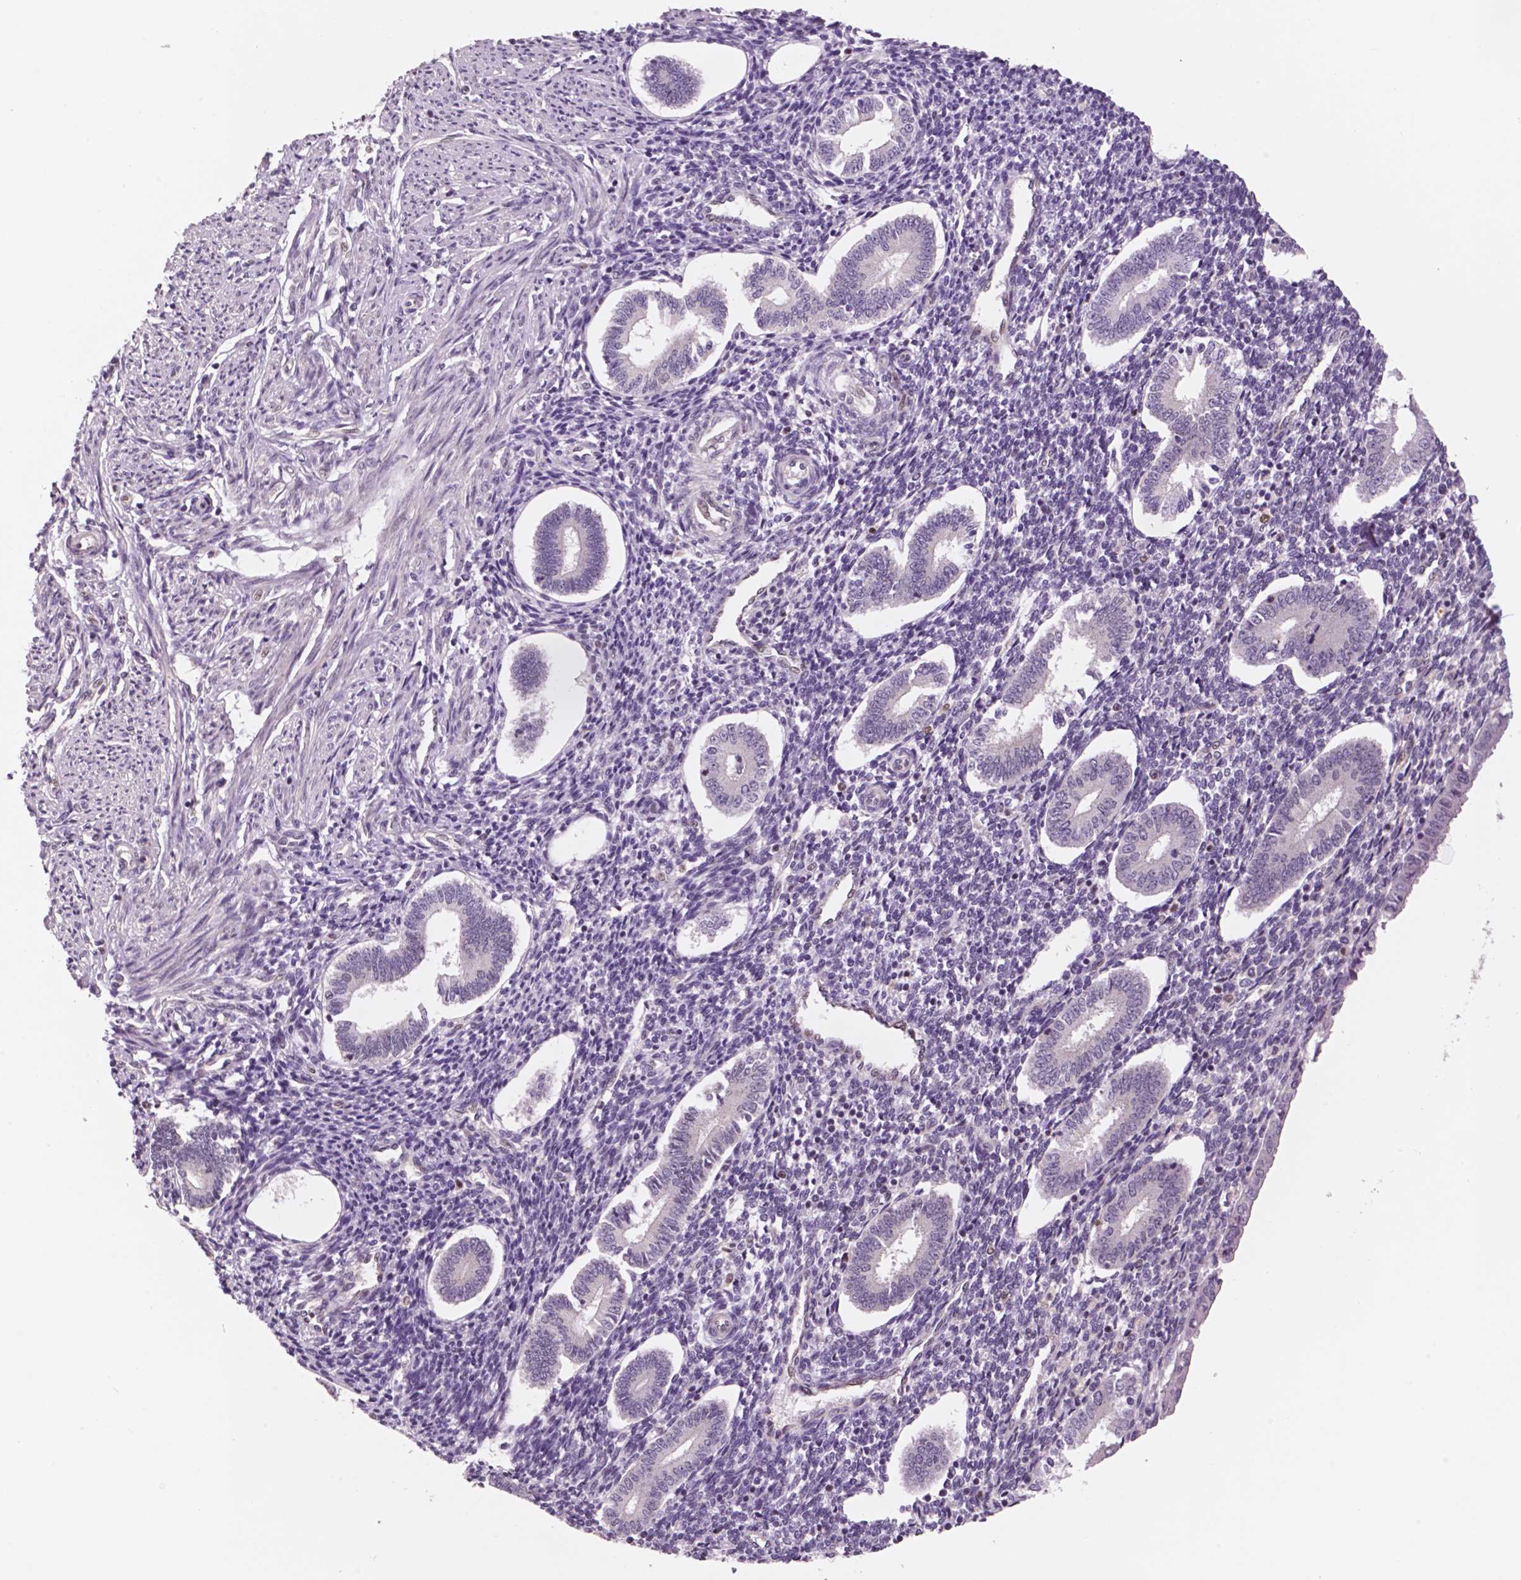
{"staining": {"intensity": "negative", "quantity": "none", "location": "none"}, "tissue": "endometrium", "cell_type": "Cells in endometrial stroma", "image_type": "normal", "snomed": [{"axis": "morphology", "description": "Normal tissue, NOS"}, {"axis": "topography", "description": "Endometrium"}], "caption": "Cells in endometrial stroma show no significant protein expression in unremarkable endometrium. The staining is performed using DAB (3,3'-diaminobenzidine) brown chromogen with nuclei counter-stained in using hematoxylin.", "gene": "STAT3", "patient": {"sex": "female", "age": 40}}